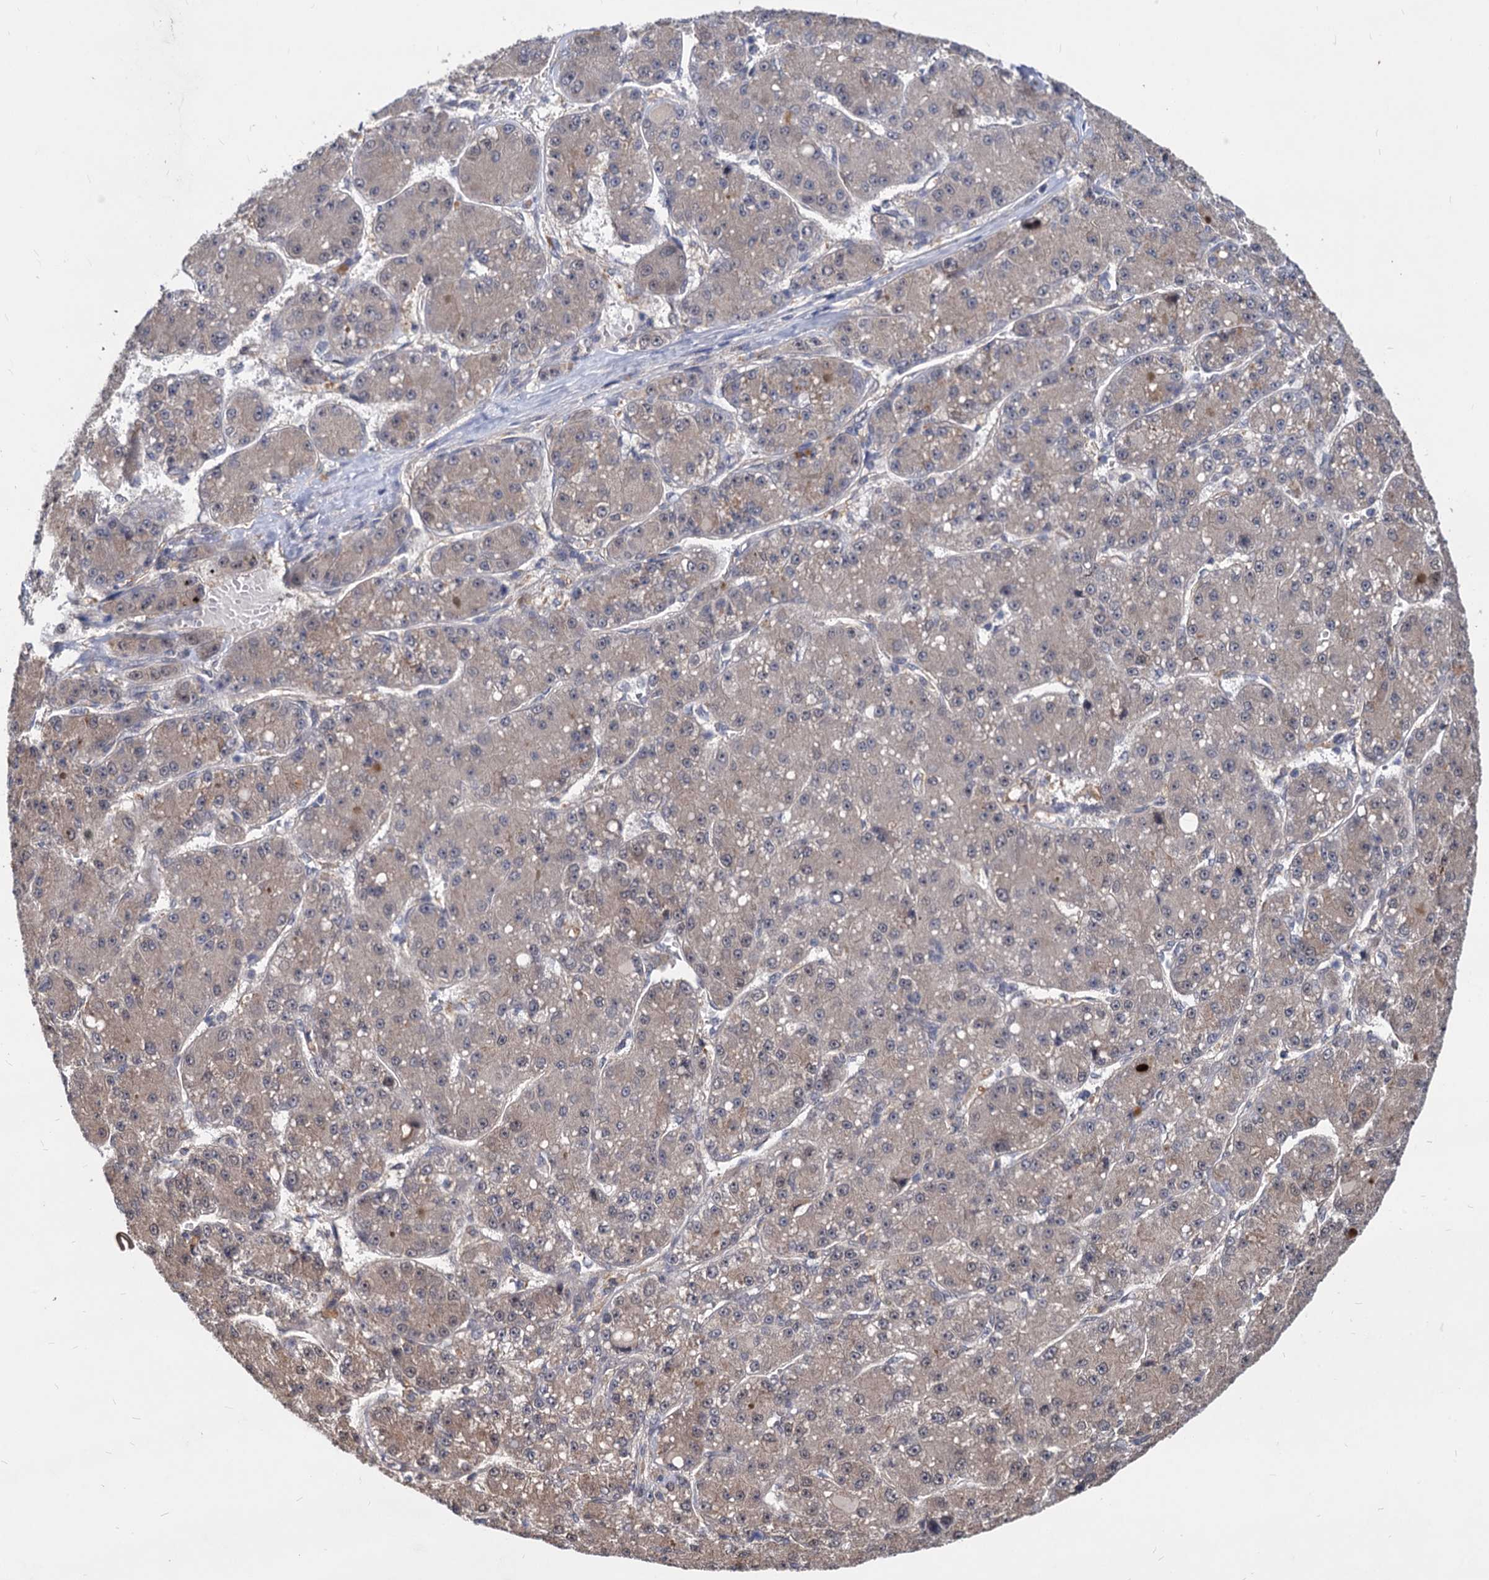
{"staining": {"intensity": "negative", "quantity": "none", "location": "none"}, "tissue": "liver cancer", "cell_type": "Tumor cells", "image_type": "cancer", "snomed": [{"axis": "morphology", "description": "Carcinoma, Hepatocellular, NOS"}, {"axis": "topography", "description": "Liver"}], "caption": "A micrograph of human hepatocellular carcinoma (liver) is negative for staining in tumor cells.", "gene": "PSMD4", "patient": {"sex": "male", "age": 67}}